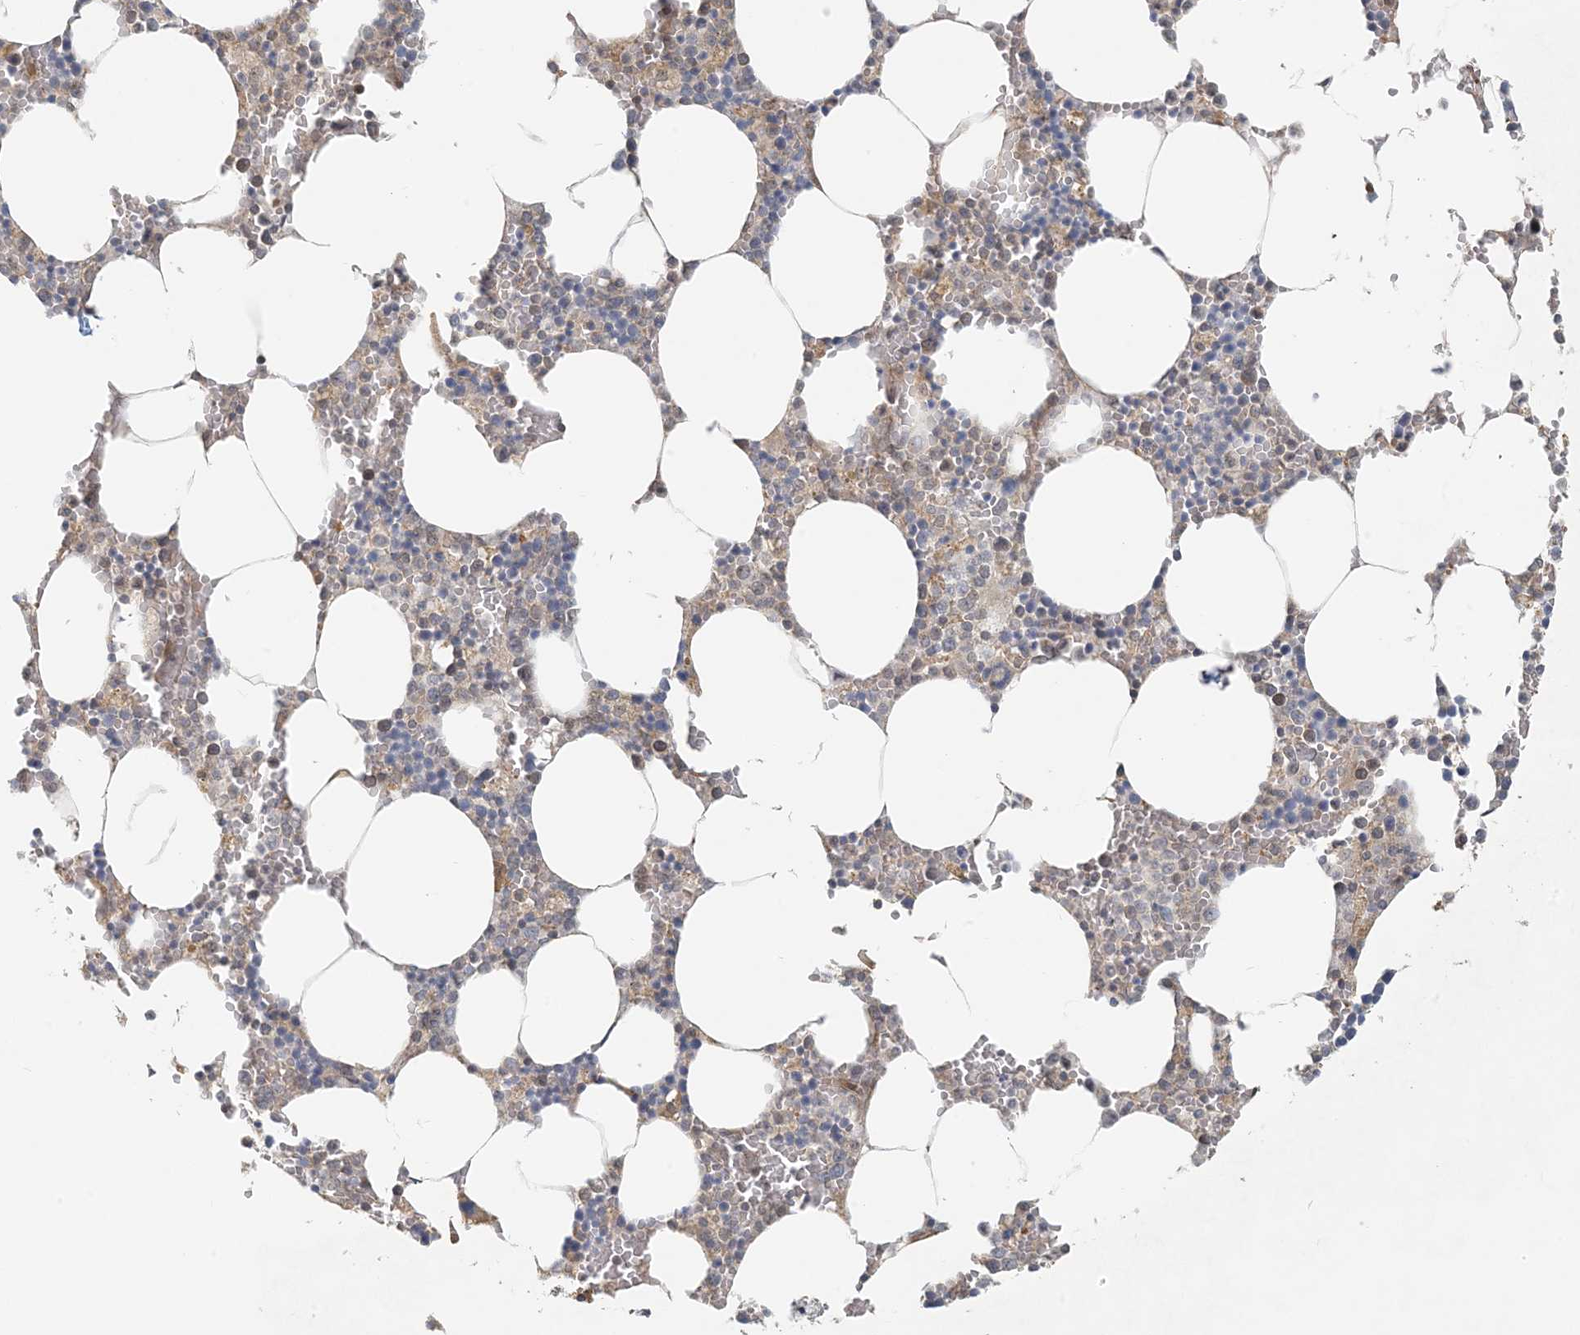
{"staining": {"intensity": "moderate", "quantity": "<25%", "location": "cytoplasmic/membranous"}, "tissue": "bone marrow", "cell_type": "Hematopoietic cells", "image_type": "normal", "snomed": [{"axis": "morphology", "description": "Normal tissue, NOS"}, {"axis": "topography", "description": "Bone marrow"}], "caption": "Hematopoietic cells display moderate cytoplasmic/membranous positivity in approximately <25% of cells in normal bone marrow.", "gene": "OBI1", "patient": {"sex": "male", "age": 70}}